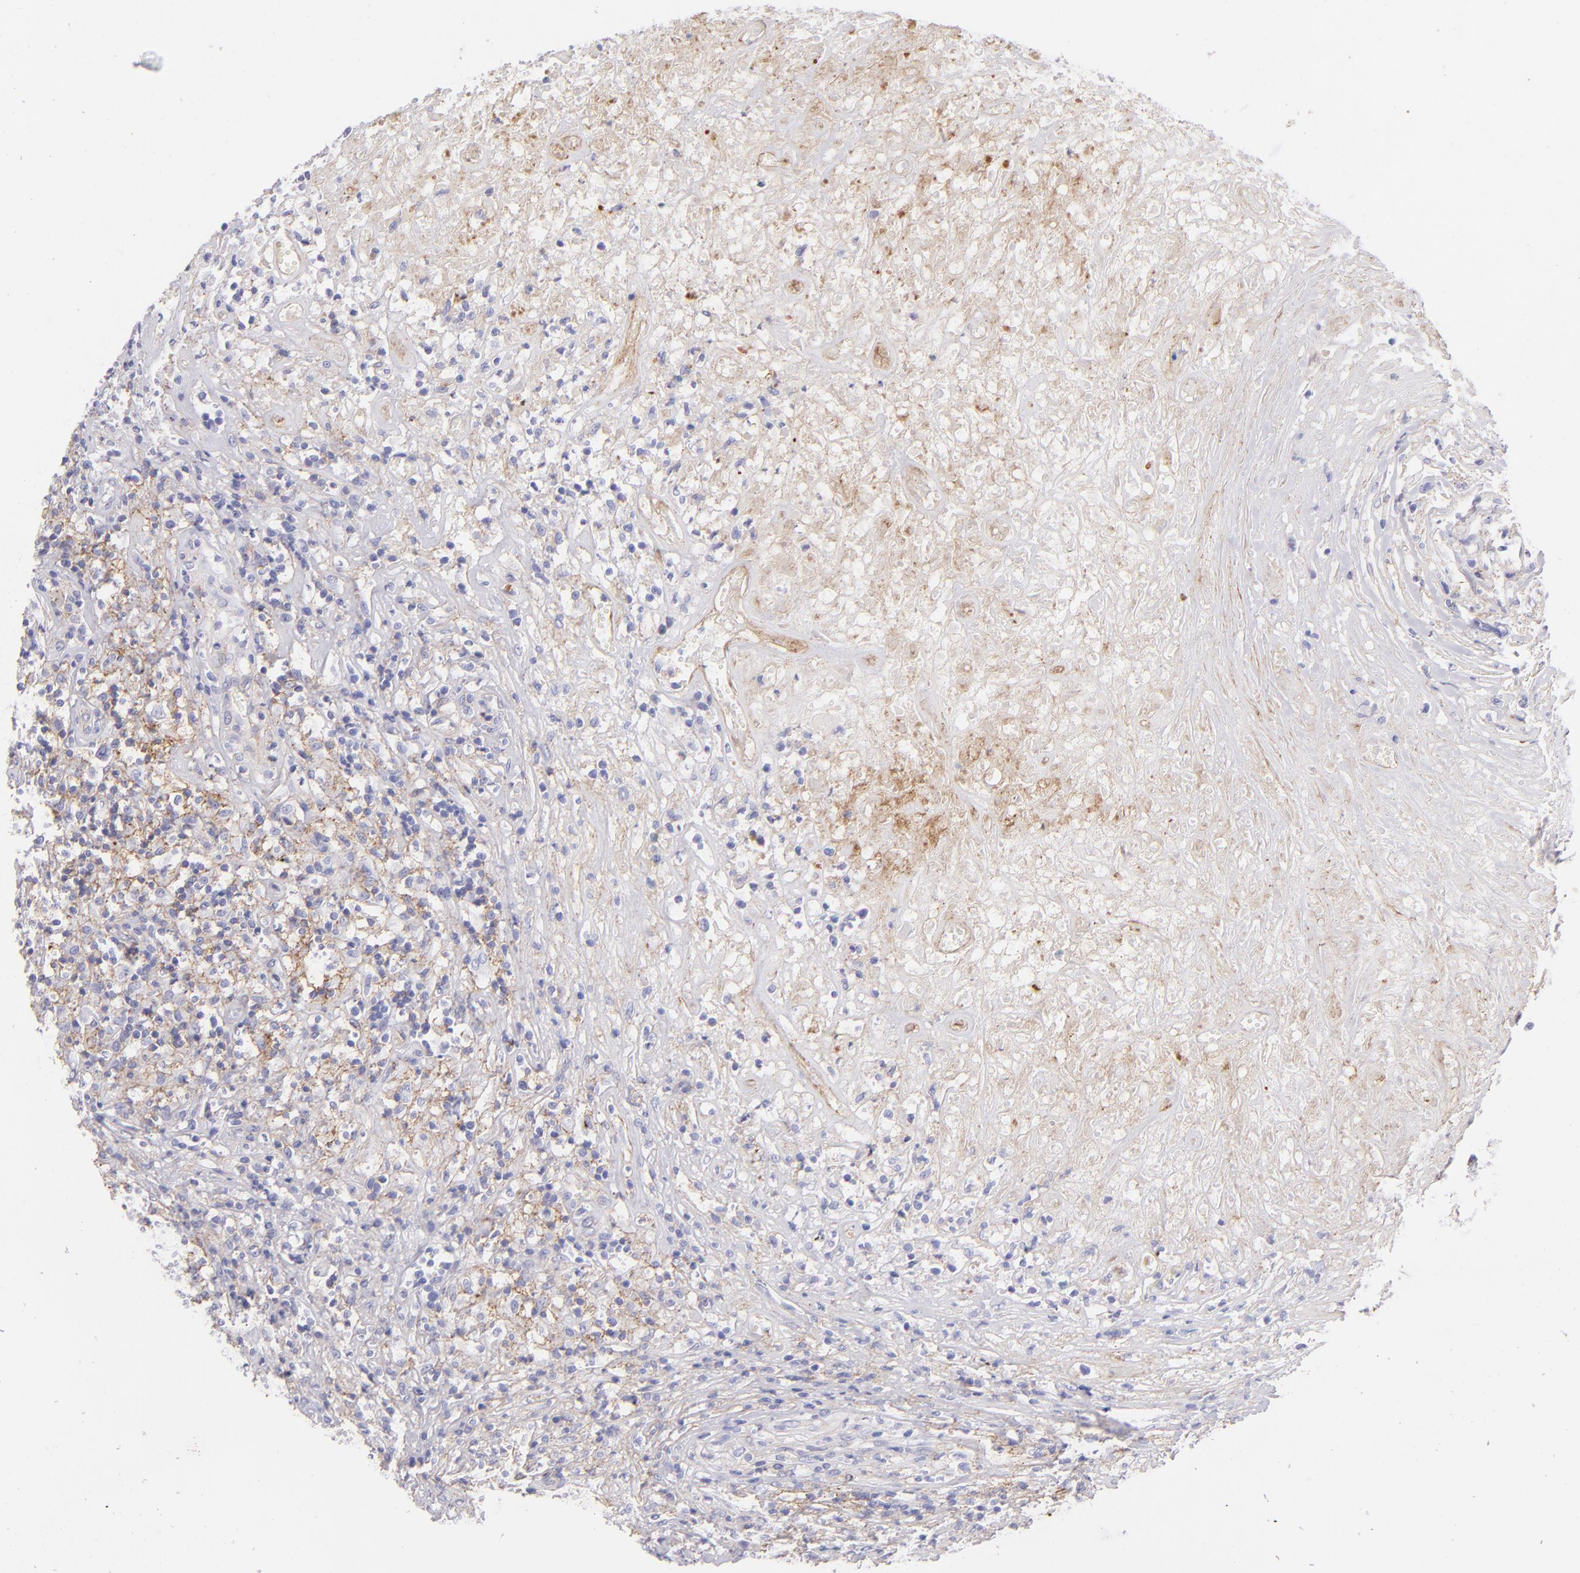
{"staining": {"intensity": "moderate", "quantity": "25%-75%", "location": "cytoplasmic/membranous"}, "tissue": "lymphoma", "cell_type": "Tumor cells", "image_type": "cancer", "snomed": [{"axis": "morphology", "description": "Hodgkin's disease, NOS"}, {"axis": "topography", "description": "Lymph node"}], "caption": "About 25%-75% of tumor cells in human lymphoma display moderate cytoplasmic/membranous protein expression as visualized by brown immunohistochemical staining.", "gene": "CD81", "patient": {"sex": "male", "age": 46}}